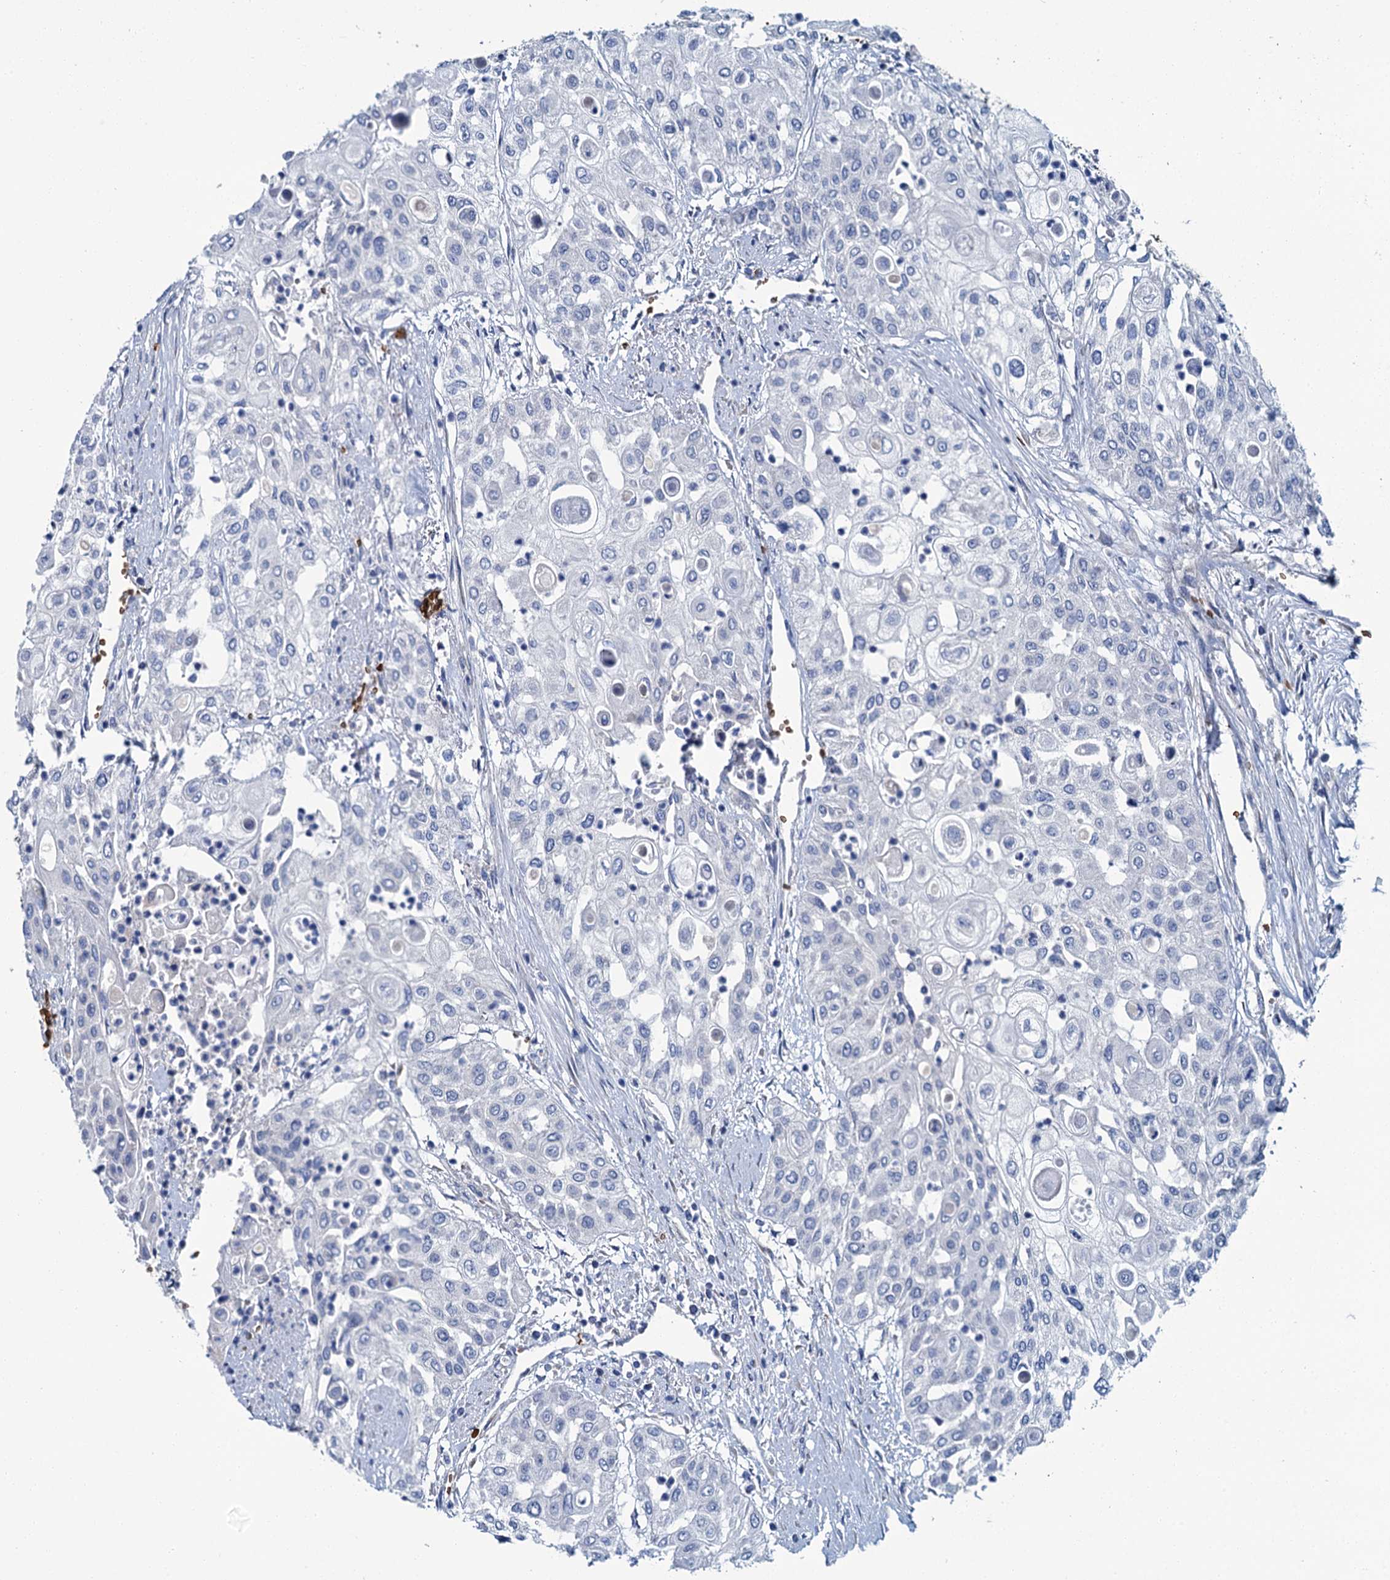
{"staining": {"intensity": "negative", "quantity": "none", "location": "none"}, "tissue": "urothelial cancer", "cell_type": "Tumor cells", "image_type": "cancer", "snomed": [{"axis": "morphology", "description": "Urothelial carcinoma, High grade"}, {"axis": "topography", "description": "Urinary bladder"}], "caption": "Immunohistochemistry histopathology image of human high-grade urothelial carcinoma stained for a protein (brown), which demonstrates no staining in tumor cells.", "gene": "ATG2A", "patient": {"sex": "female", "age": 79}}